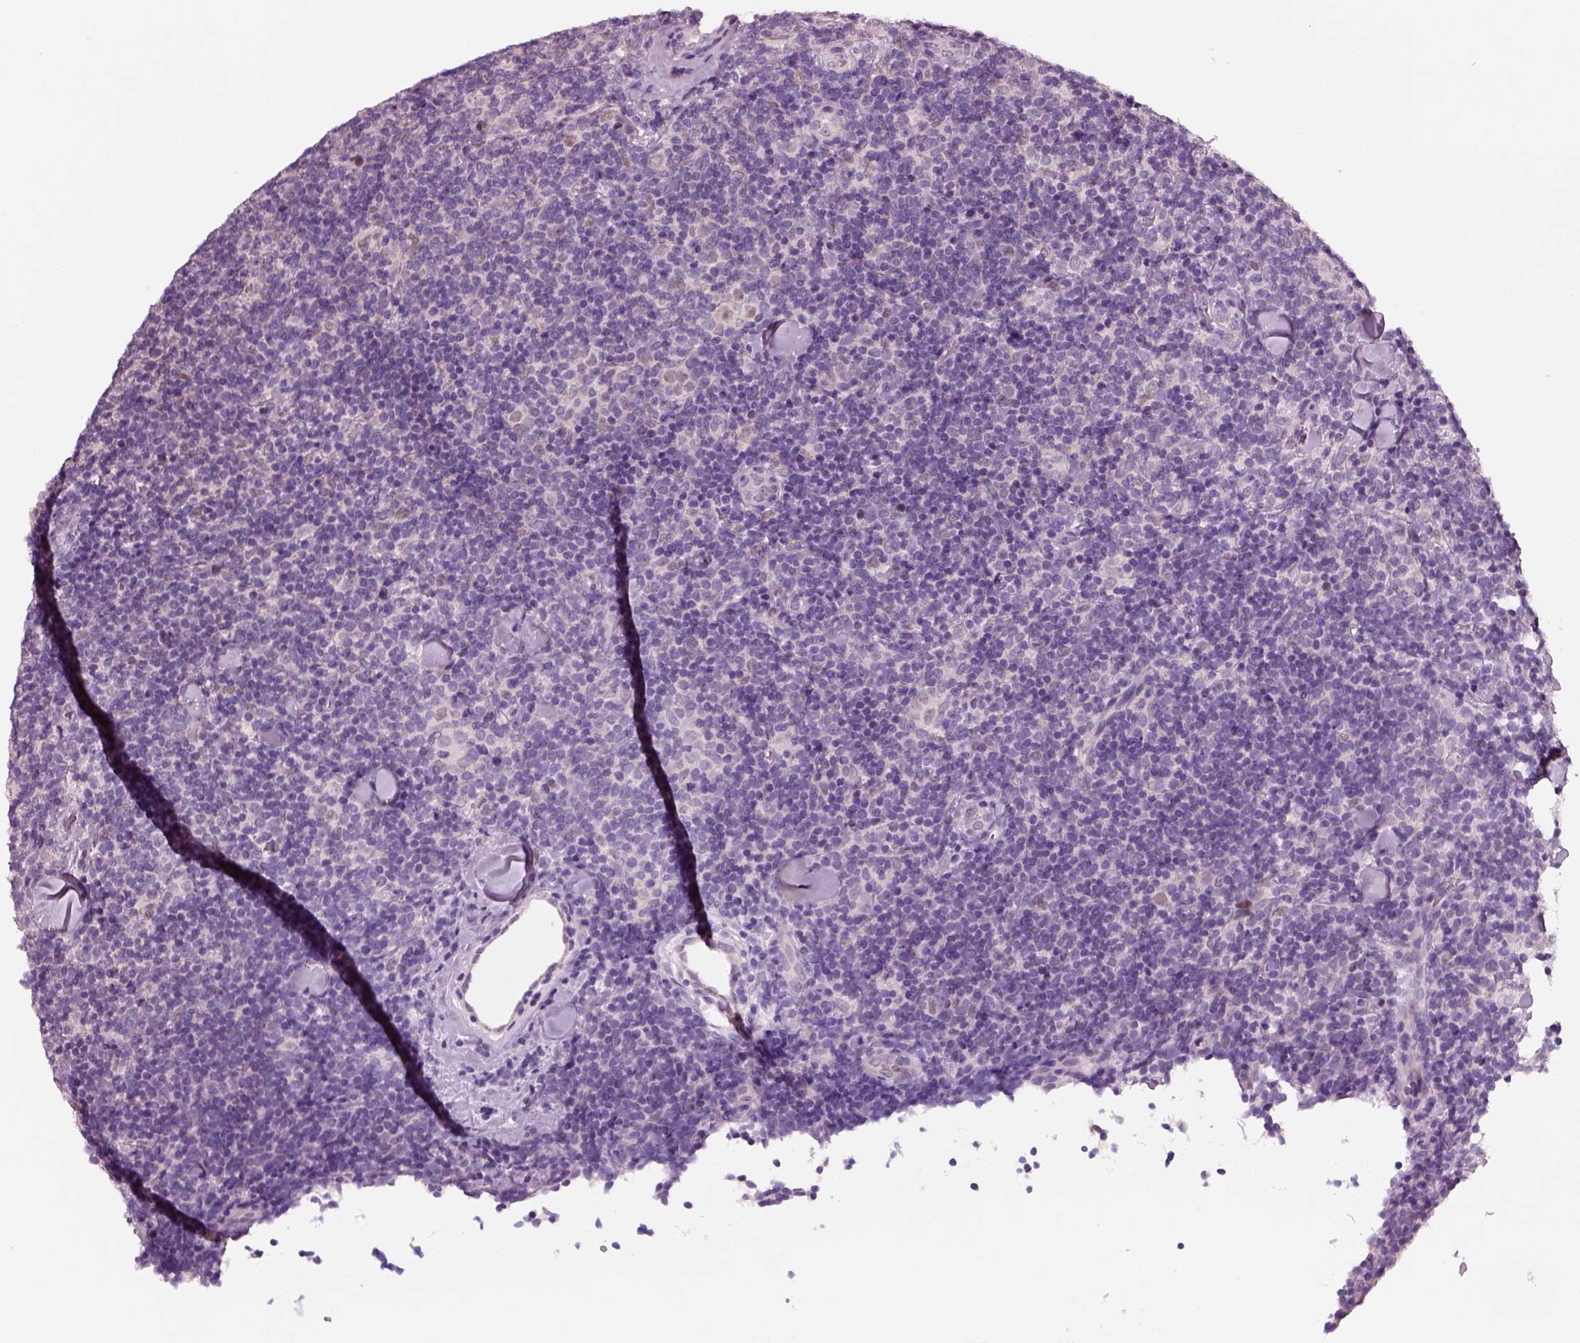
{"staining": {"intensity": "negative", "quantity": "none", "location": "none"}, "tissue": "lymphoma", "cell_type": "Tumor cells", "image_type": "cancer", "snomed": [{"axis": "morphology", "description": "Malignant lymphoma, non-Hodgkin's type, Low grade"}, {"axis": "topography", "description": "Lymph node"}], "caption": "This is a photomicrograph of IHC staining of lymphoma, which shows no positivity in tumor cells.", "gene": "ELSPBP1", "patient": {"sex": "female", "age": 56}}